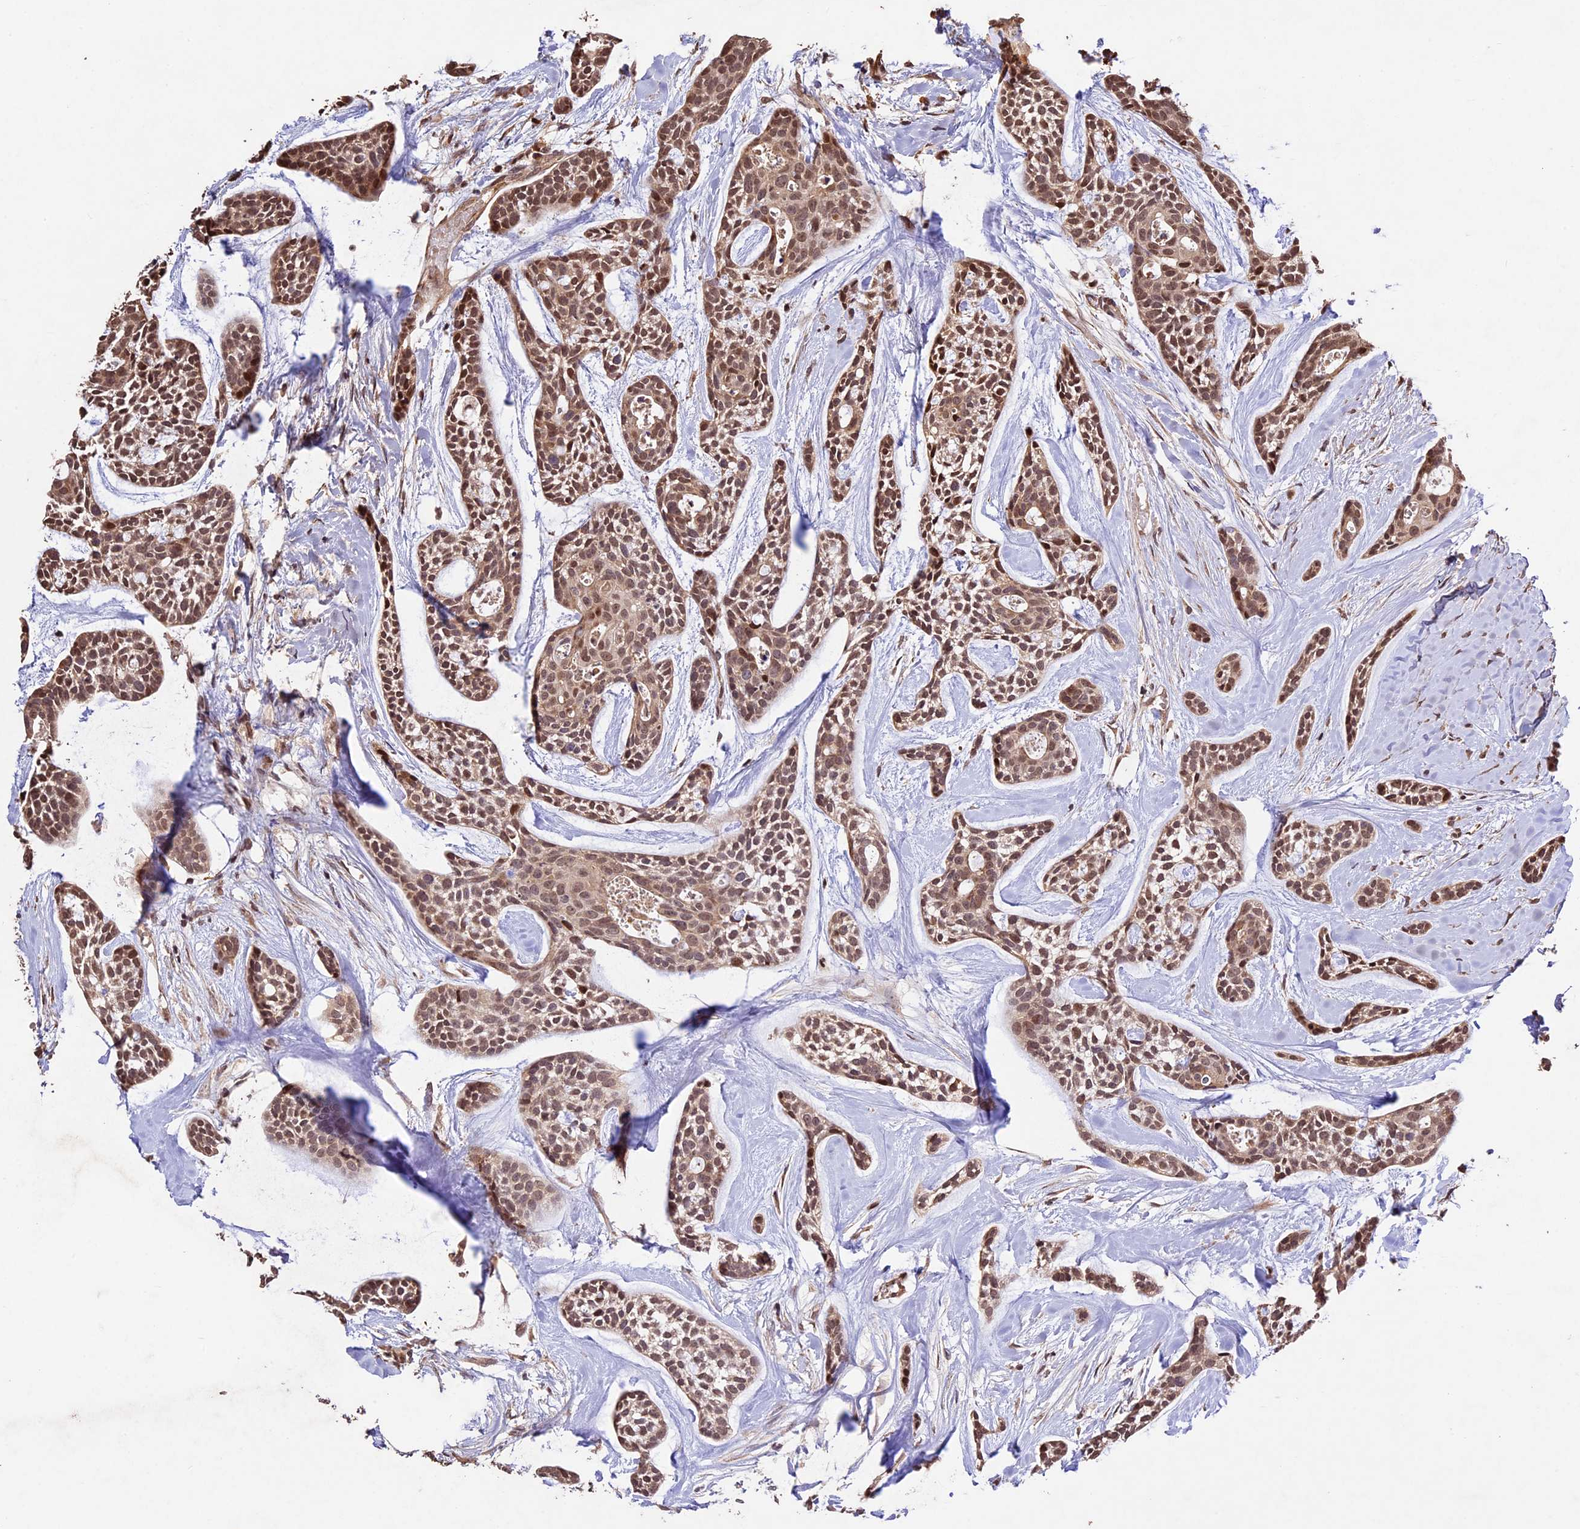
{"staining": {"intensity": "moderate", "quantity": ">75%", "location": "cytoplasmic/membranous,nuclear"}, "tissue": "head and neck cancer", "cell_type": "Tumor cells", "image_type": "cancer", "snomed": [{"axis": "morphology", "description": "Adenocarcinoma, NOS"}, {"axis": "topography", "description": "Subcutis"}, {"axis": "topography", "description": "Head-Neck"}], "caption": "Protein expression analysis of human head and neck adenocarcinoma reveals moderate cytoplasmic/membranous and nuclear staining in about >75% of tumor cells.", "gene": "CDKN2AIP", "patient": {"sex": "female", "age": 73}}